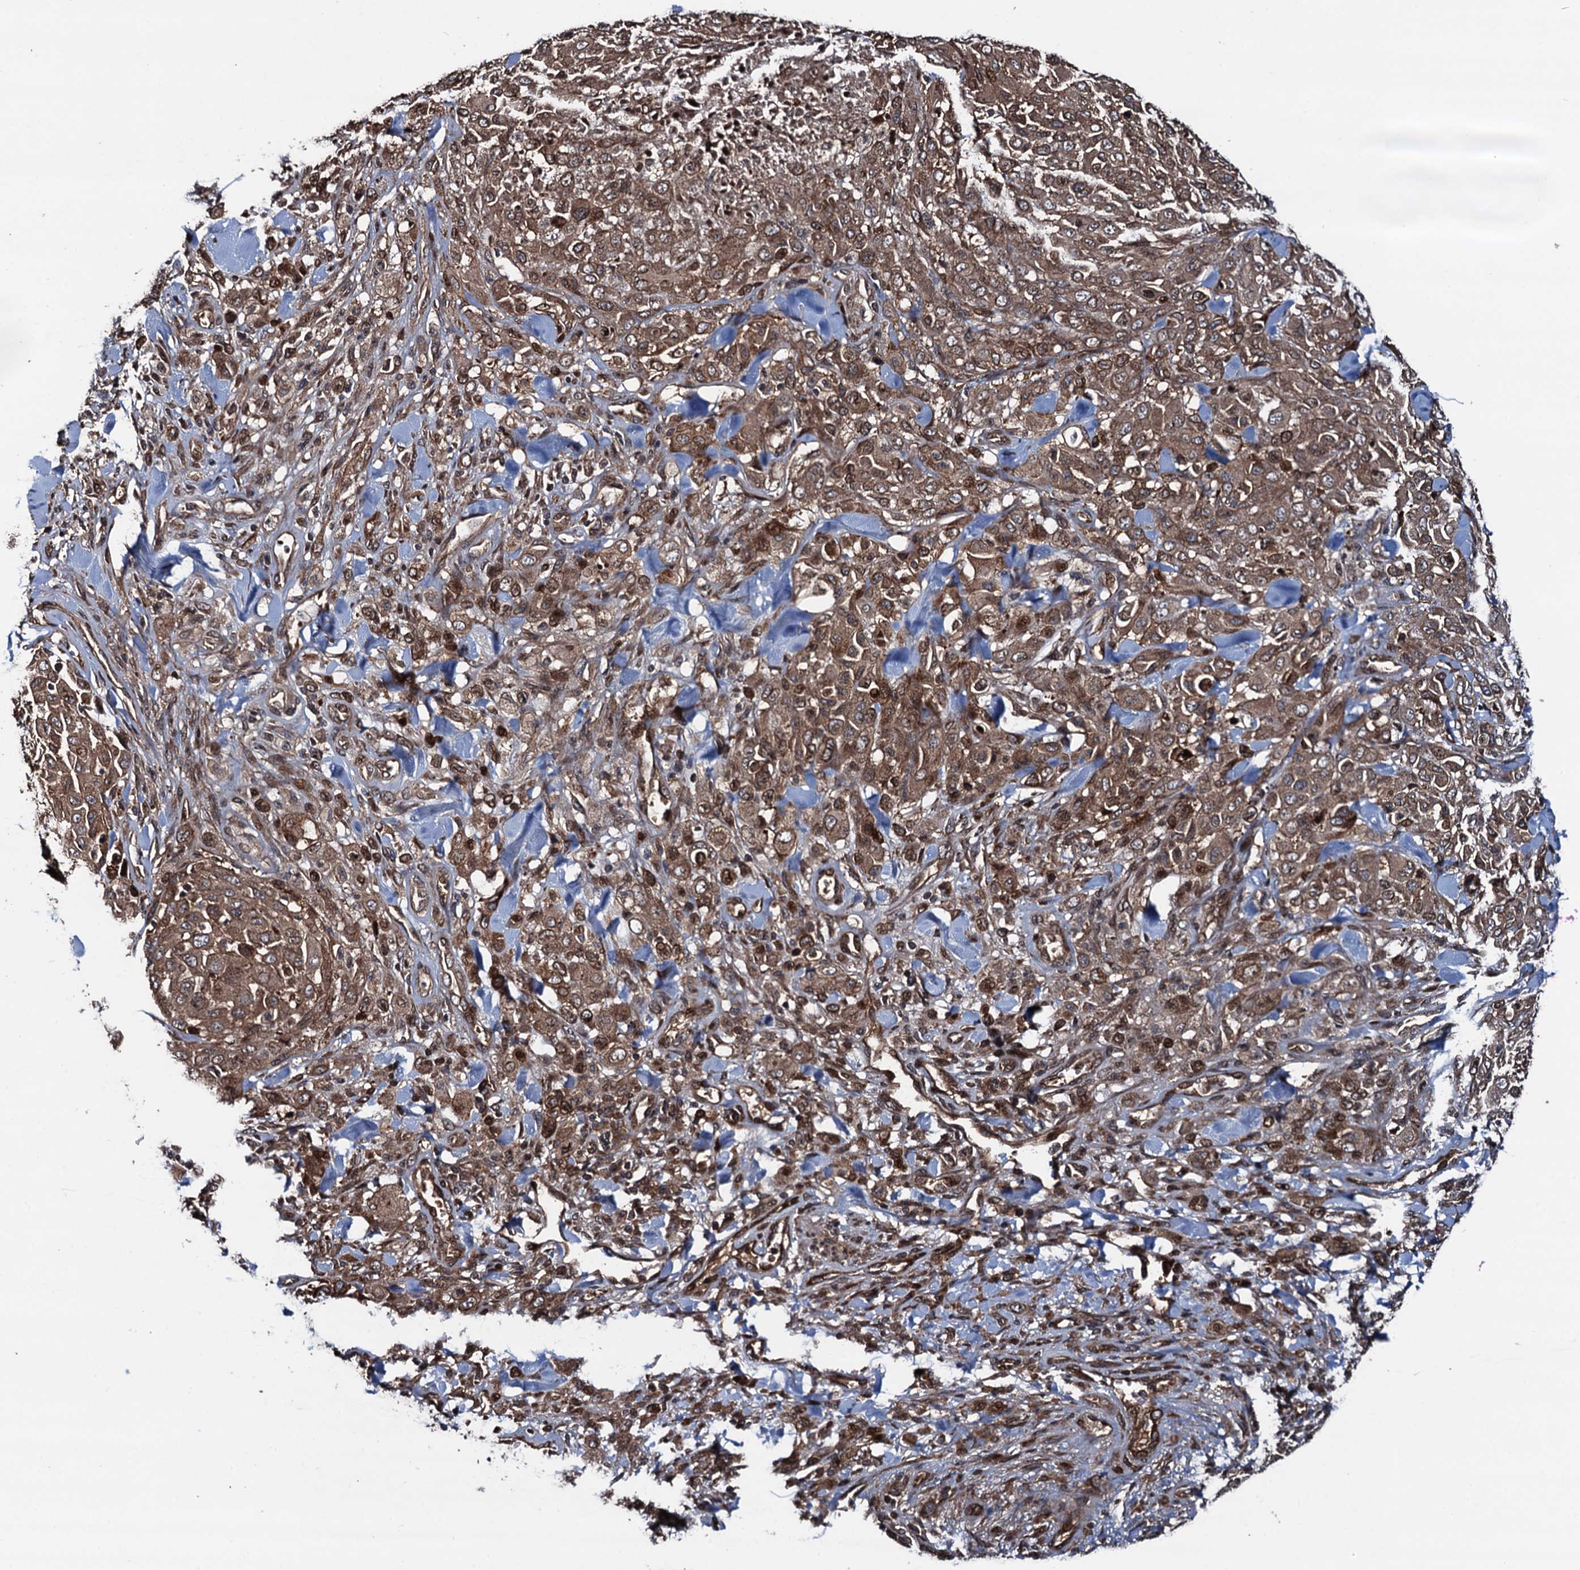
{"staining": {"intensity": "moderate", "quantity": ">75%", "location": "cytoplasmic/membranous,nuclear"}, "tissue": "melanoma", "cell_type": "Tumor cells", "image_type": "cancer", "snomed": [{"axis": "morphology", "description": "Malignant melanoma, Metastatic site"}, {"axis": "topography", "description": "Skin"}], "caption": "Moderate cytoplasmic/membranous and nuclear positivity for a protein is seen in about >75% of tumor cells of malignant melanoma (metastatic site) using immunohistochemistry.", "gene": "RHOBTB1", "patient": {"sex": "female", "age": 81}}